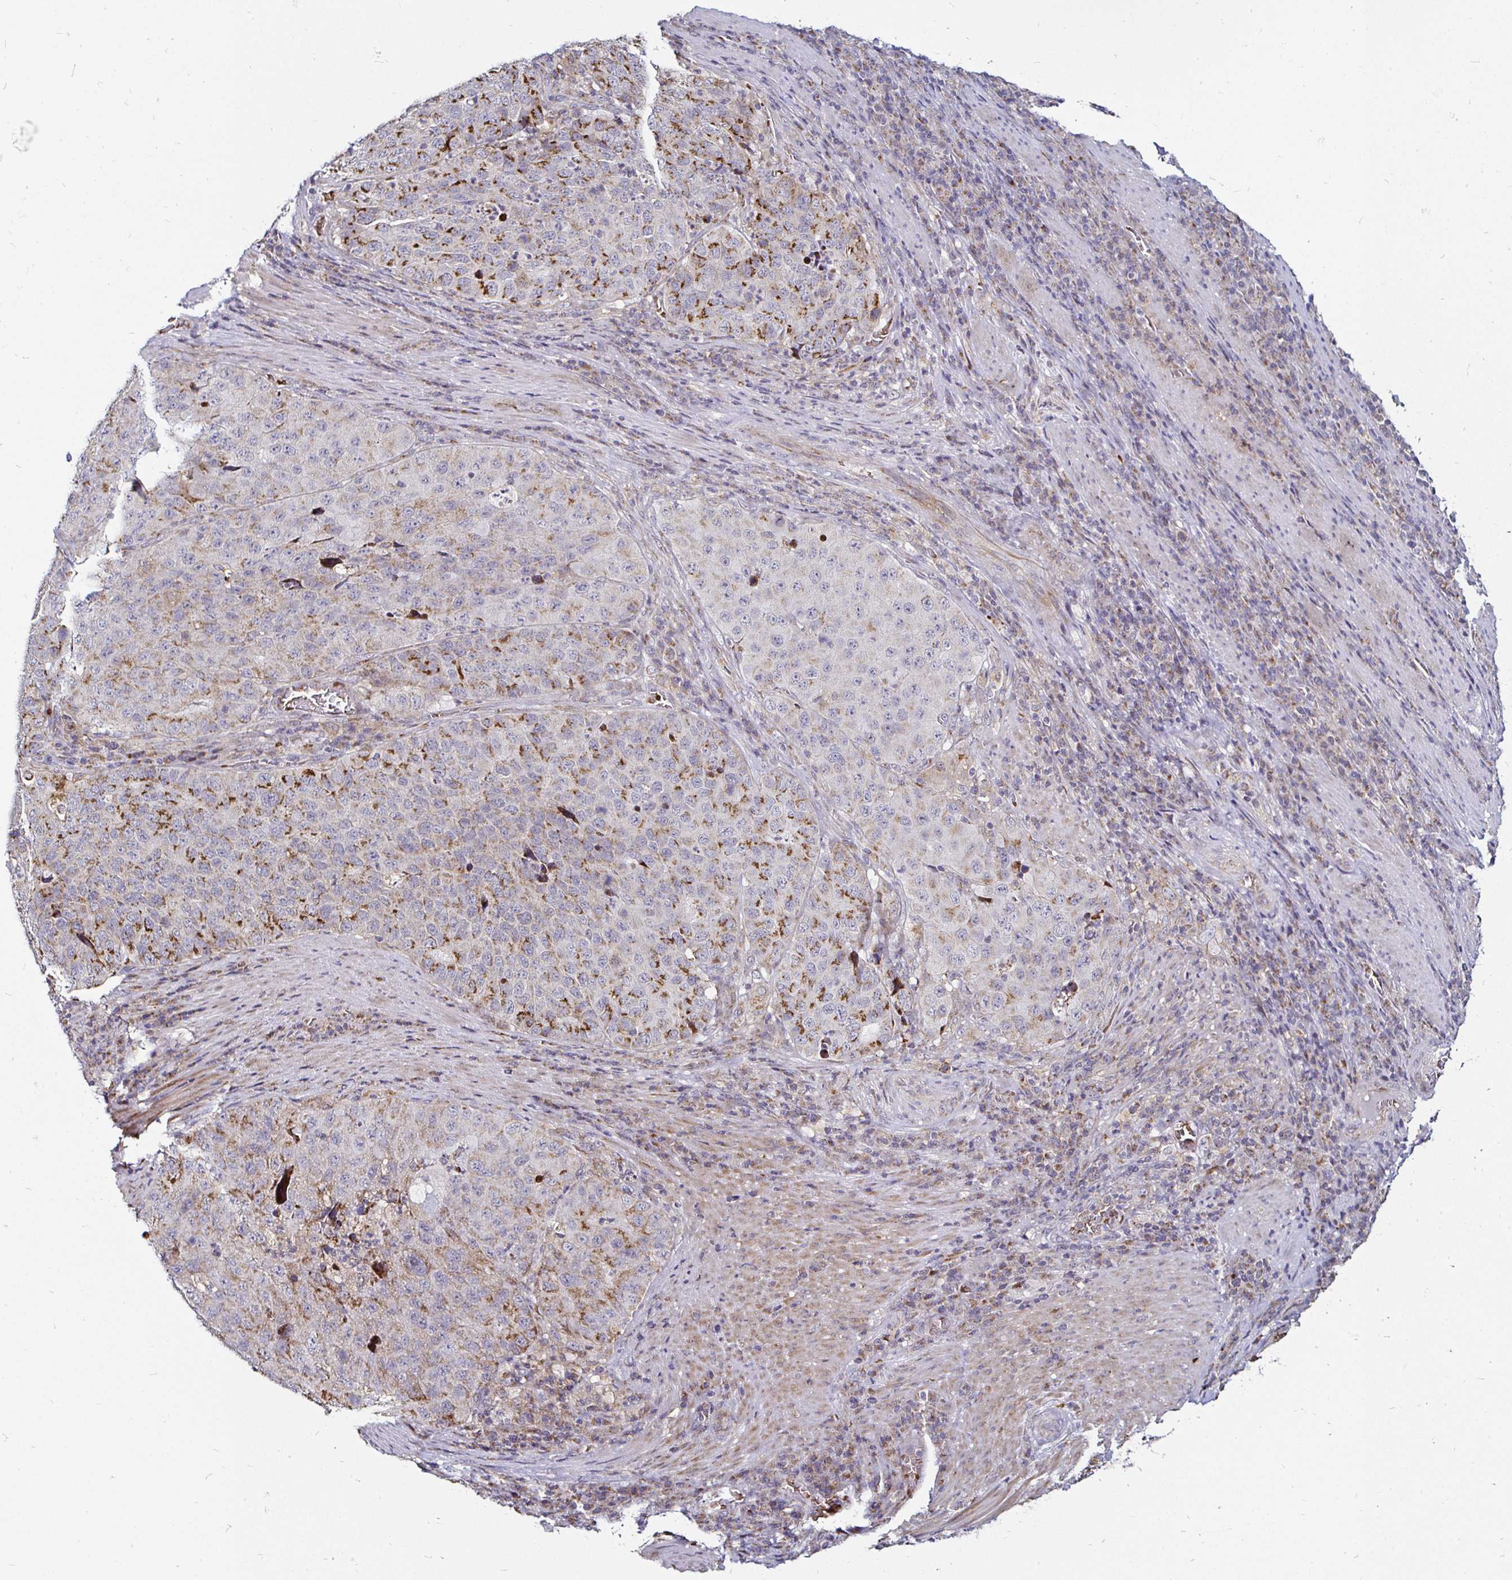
{"staining": {"intensity": "moderate", "quantity": "25%-75%", "location": "cytoplasmic/membranous"}, "tissue": "stomach cancer", "cell_type": "Tumor cells", "image_type": "cancer", "snomed": [{"axis": "morphology", "description": "Adenocarcinoma, NOS"}, {"axis": "topography", "description": "Stomach"}], "caption": "Stomach cancer tissue shows moderate cytoplasmic/membranous expression in approximately 25%-75% of tumor cells, visualized by immunohistochemistry.", "gene": "ATG3", "patient": {"sex": "male", "age": 71}}